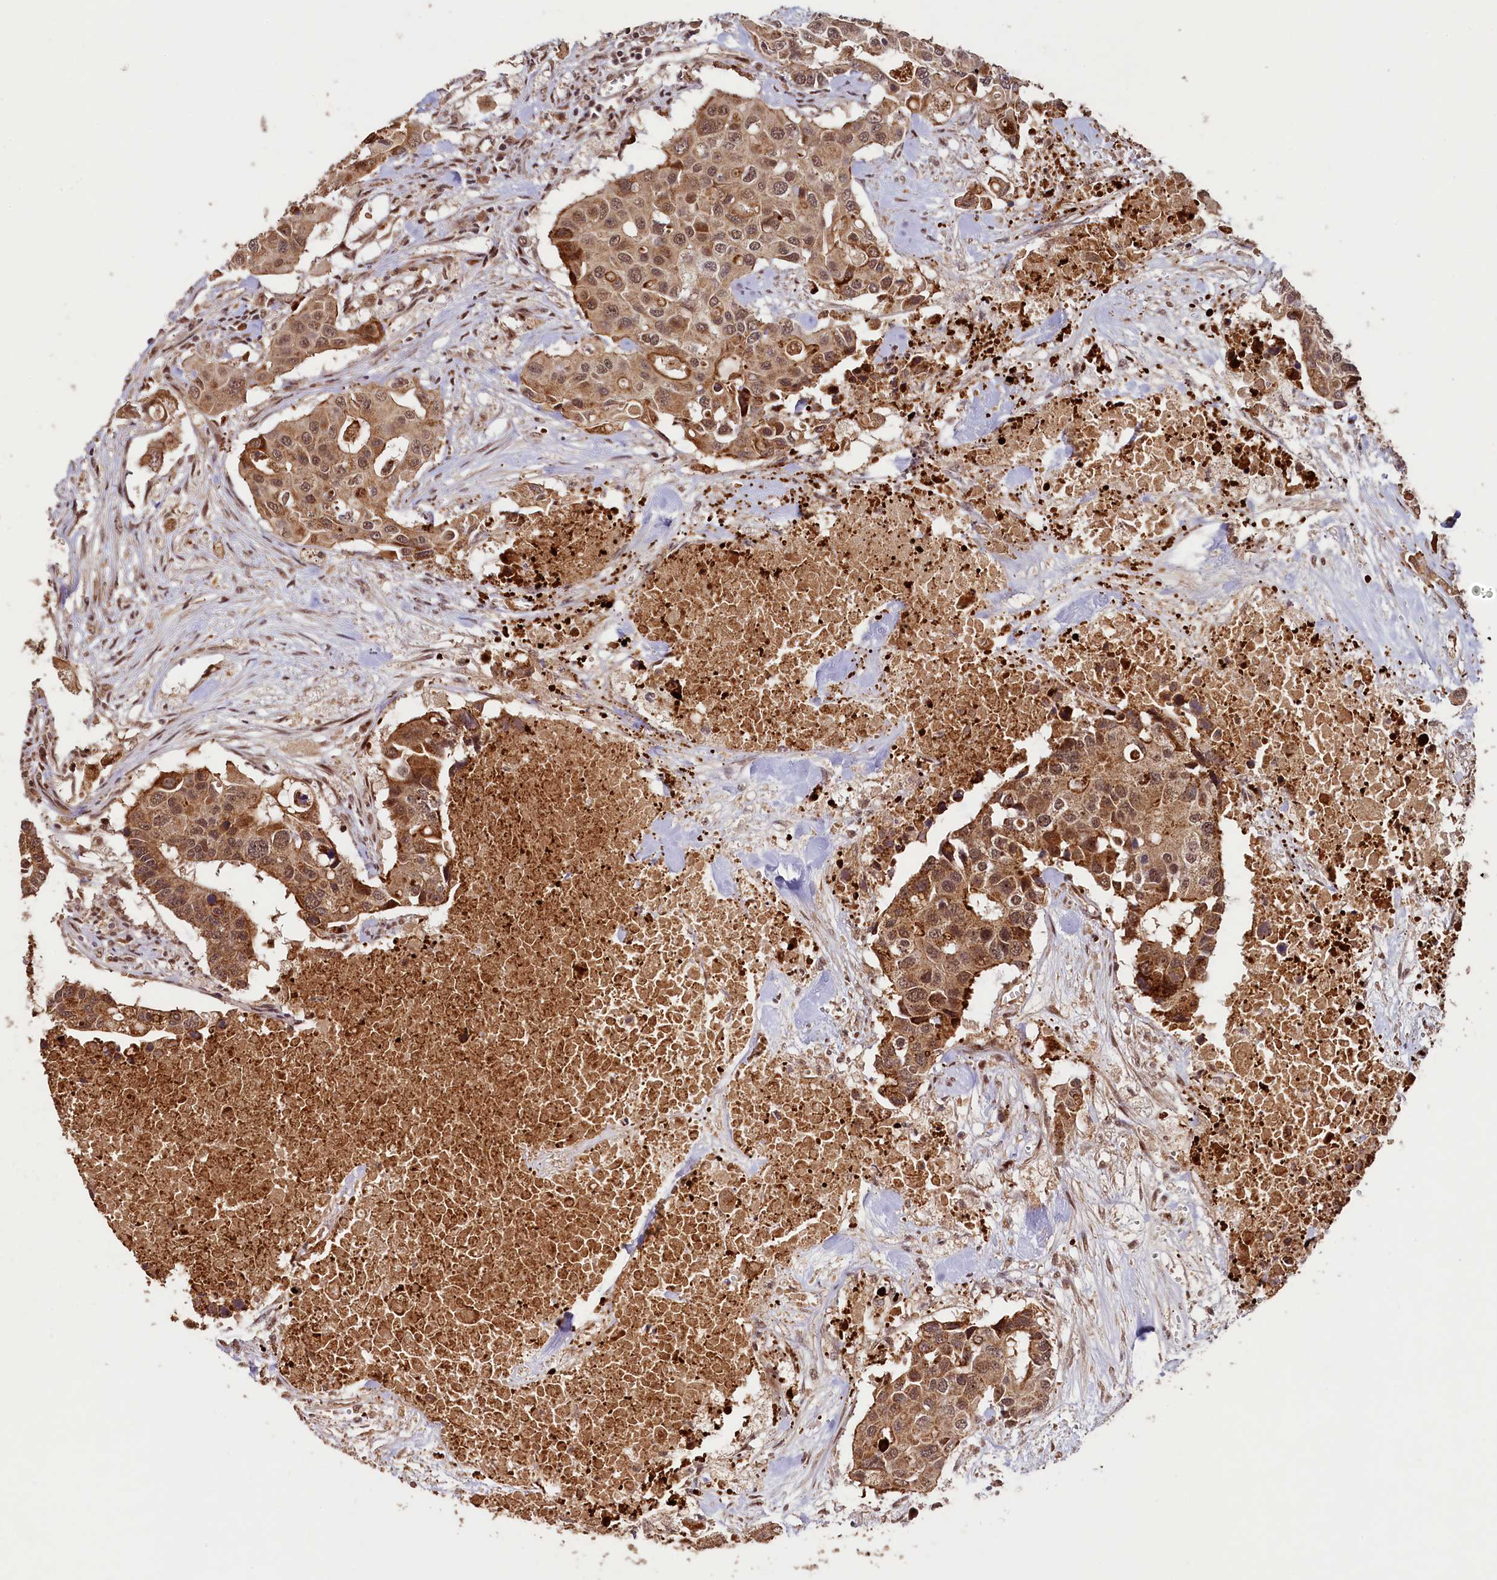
{"staining": {"intensity": "moderate", "quantity": ">75%", "location": "cytoplasmic/membranous,nuclear"}, "tissue": "colorectal cancer", "cell_type": "Tumor cells", "image_type": "cancer", "snomed": [{"axis": "morphology", "description": "Adenocarcinoma, NOS"}, {"axis": "topography", "description": "Colon"}], "caption": "Immunohistochemical staining of colorectal cancer shows moderate cytoplasmic/membranous and nuclear protein positivity in approximately >75% of tumor cells.", "gene": "SHPRH", "patient": {"sex": "male", "age": 77}}